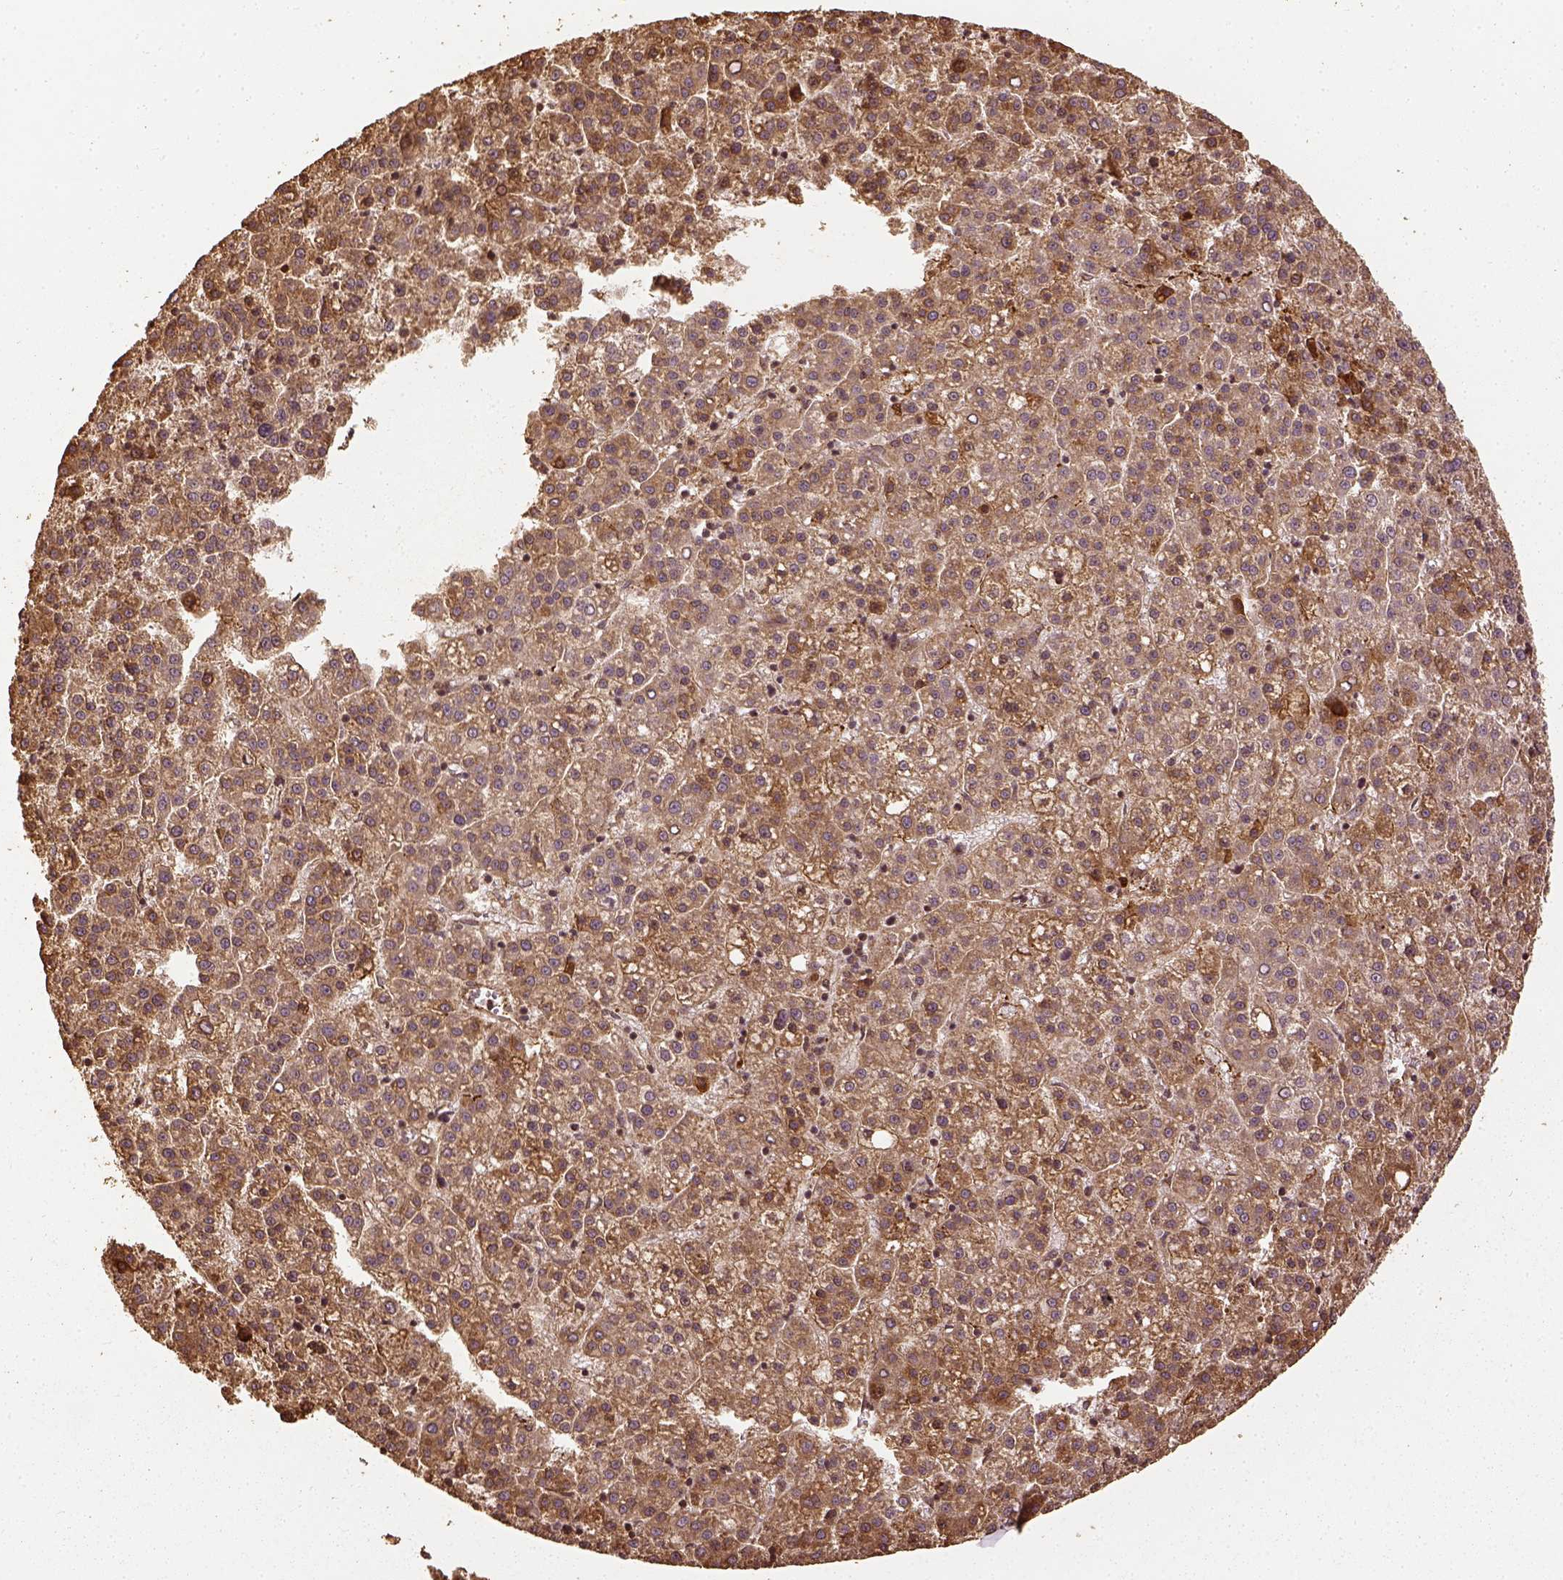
{"staining": {"intensity": "moderate", "quantity": "25%-75%", "location": "cytoplasmic/membranous"}, "tissue": "liver cancer", "cell_type": "Tumor cells", "image_type": "cancer", "snomed": [{"axis": "morphology", "description": "Carcinoma, Hepatocellular, NOS"}, {"axis": "topography", "description": "Liver"}], "caption": "Immunohistochemical staining of liver cancer demonstrates moderate cytoplasmic/membranous protein positivity in about 25%-75% of tumor cells.", "gene": "VEGFA", "patient": {"sex": "female", "age": 58}}